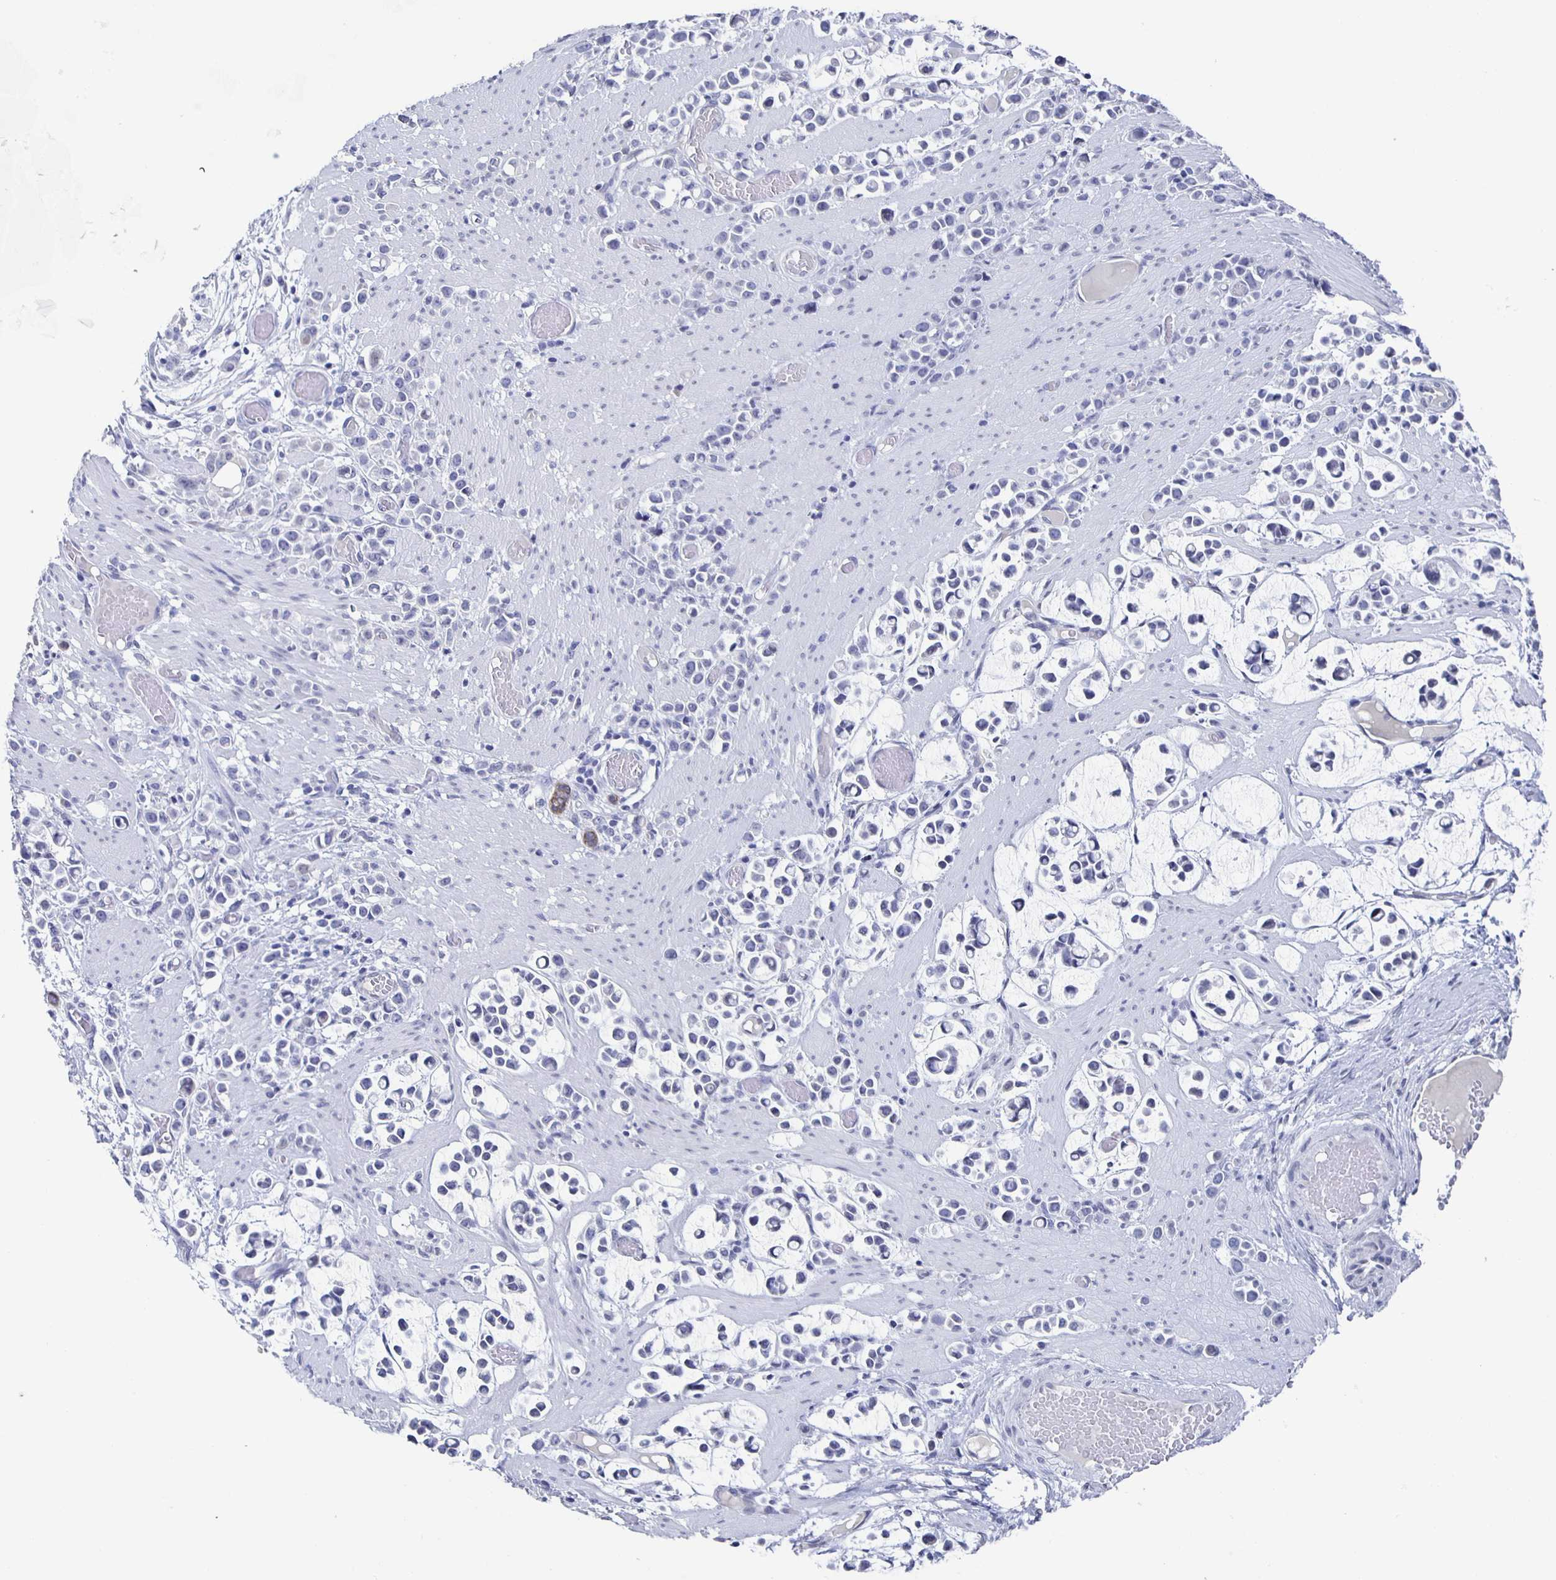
{"staining": {"intensity": "negative", "quantity": "none", "location": "none"}, "tissue": "stomach cancer", "cell_type": "Tumor cells", "image_type": "cancer", "snomed": [{"axis": "morphology", "description": "Adenocarcinoma, NOS"}, {"axis": "topography", "description": "Stomach"}], "caption": "Adenocarcinoma (stomach) was stained to show a protein in brown. There is no significant expression in tumor cells. (DAB (3,3'-diaminobenzidine) IHC, high magnification).", "gene": "CCDC17", "patient": {"sex": "male", "age": 82}}